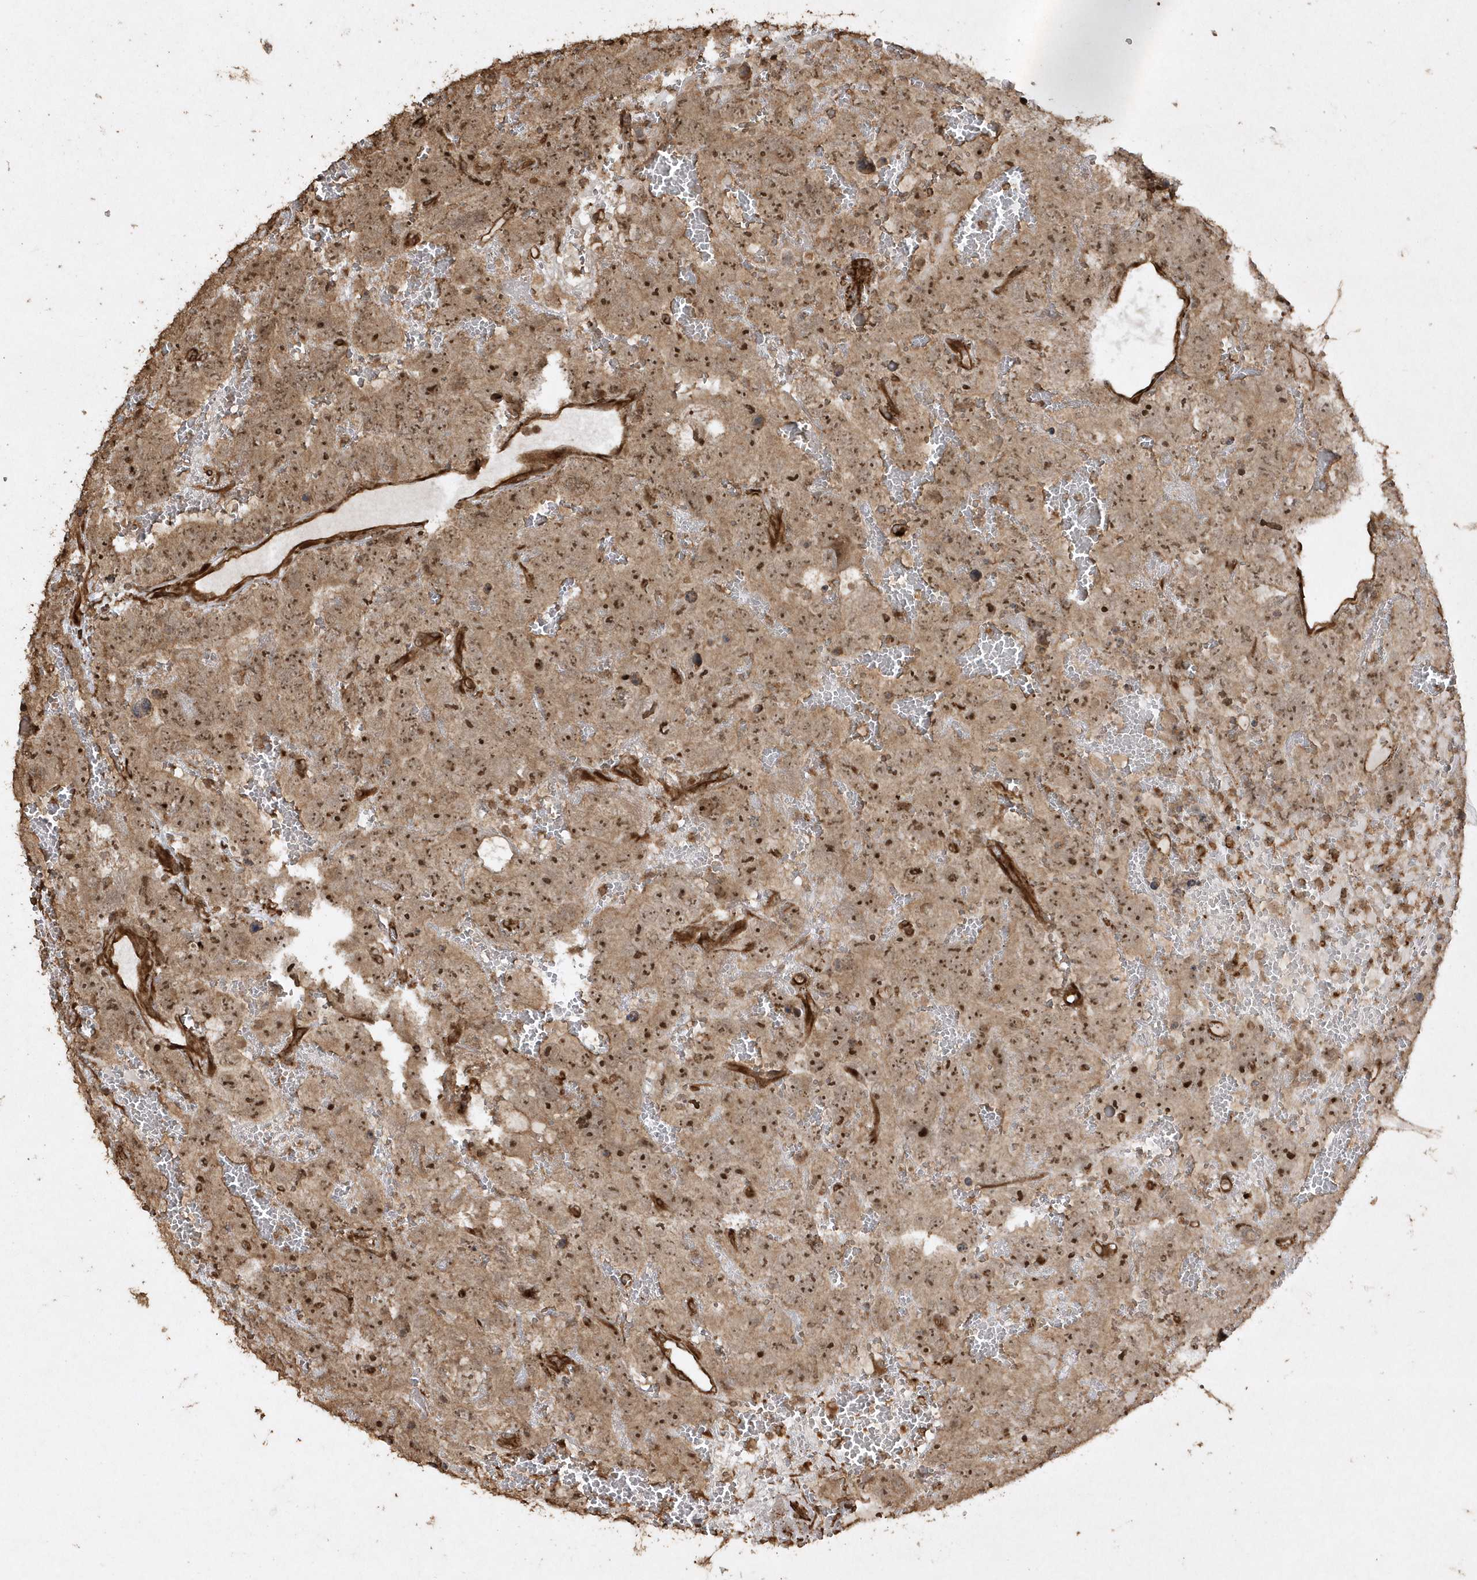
{"staining": {"intensity": "moderate", "quantity": ">75%", "location": "cytoplasmic/membranous,nuclear"}, "tissue": "testis cancer", "cell_type": "Tumor cells", "image_type": "cancer", "snomed": [{"axis": "morphology", "description": "Carcinoma, Embryonal, NOS"}, {"axis": "topography", "description": "Testis"}], "caption": "Human testis embryonal carcinoma stained with a protein marker displays moderate staining in tumor cells.", "gene": "AVPI1", "patient": {"sex": "male", "age": 45}}